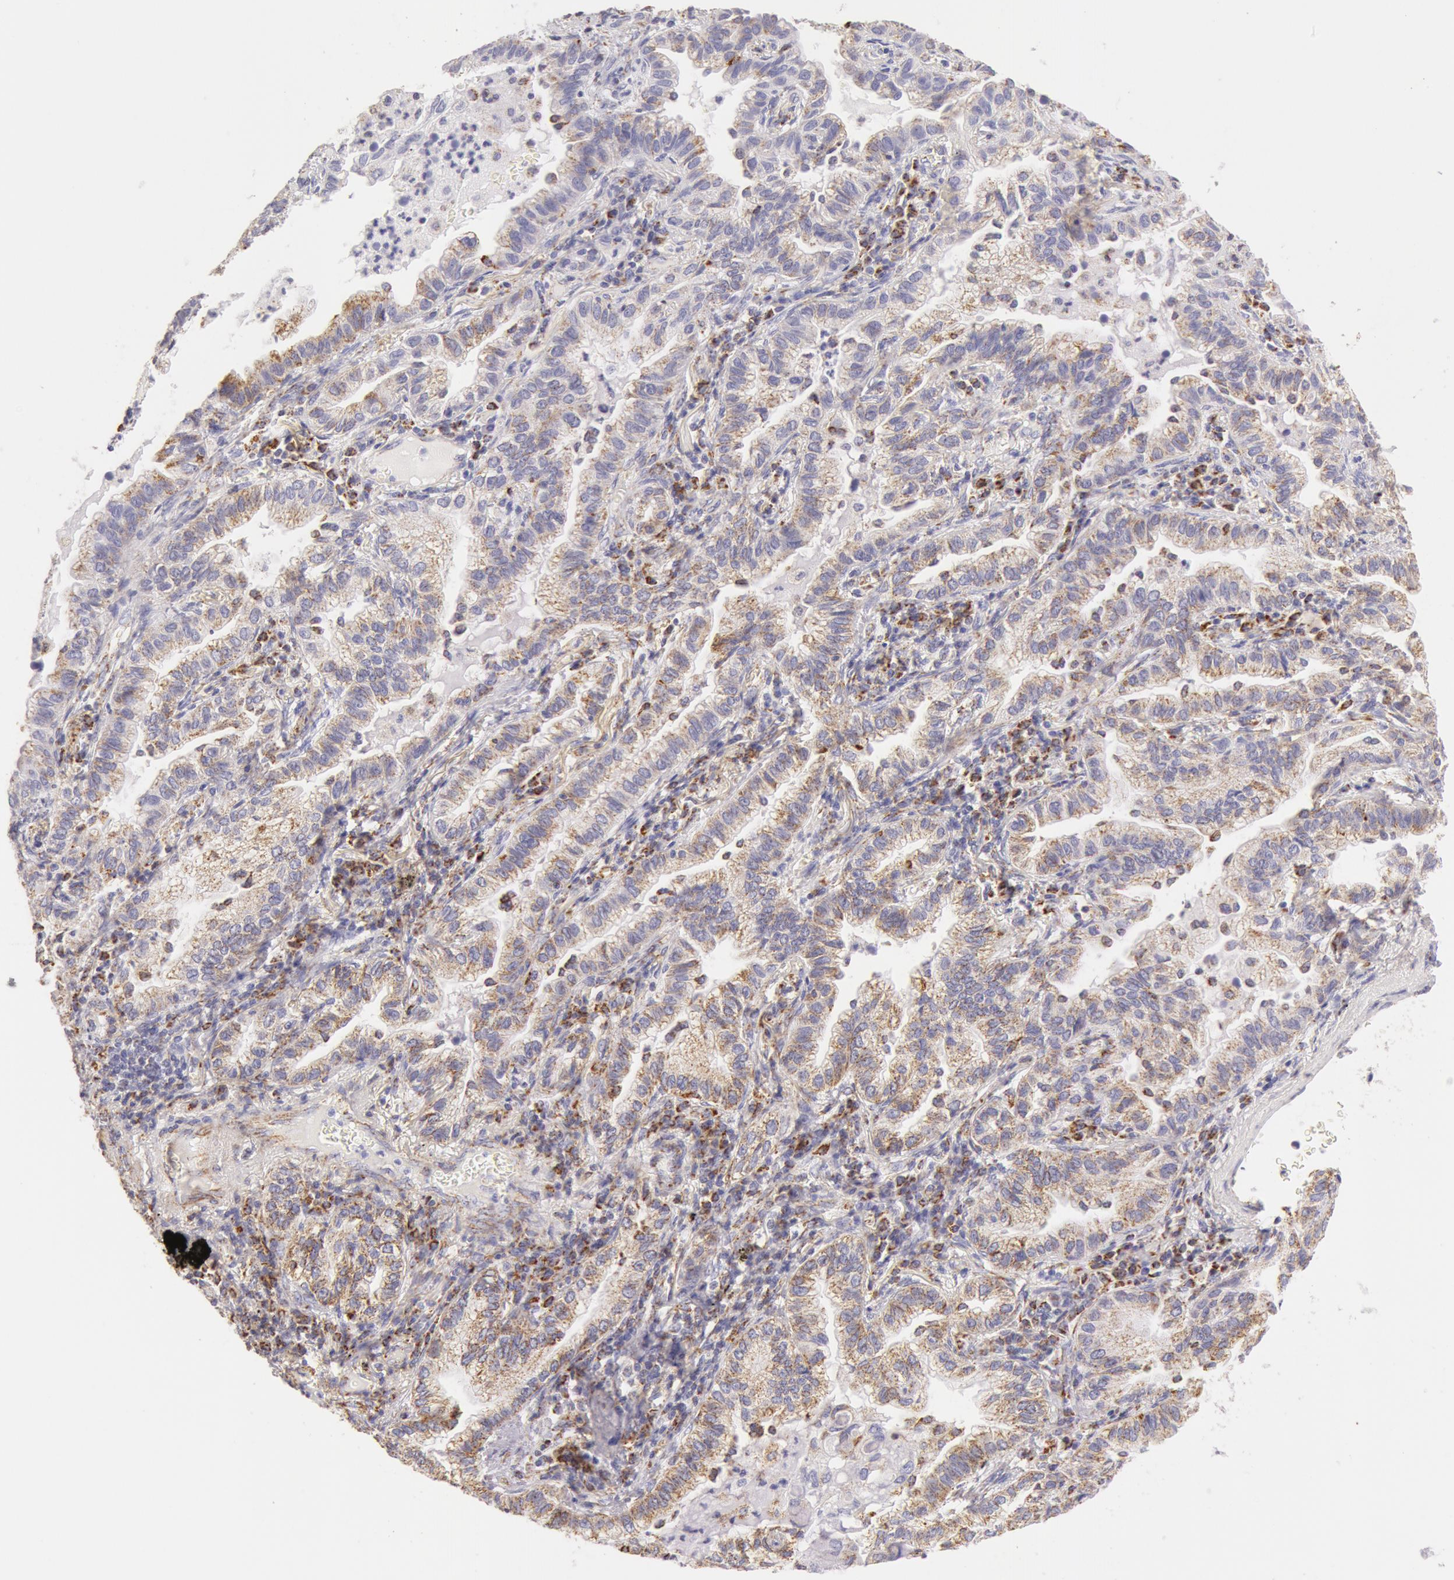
{"staining": {"intensity": "weak", "quantity": "25%-75%", "location": "cytoplasmic/membranous"}, "tissue": "lung cancer", "cell_type": "Tumor cells", "image_type": "cancer", "snomed": [{"axis": "morphology", "description": "Adenocarcinoma, NOS"}, {"axis": "topography", "description": "Lung"}], "caption": "Lung cancer (adenocarcinoma) stained with immunohistochemistry (IHC) exhibits weak cytoplasmic/membranous positivity in about 25%-75% of tumor cells.", "gene": "ATP5F1B", "patient": {"sex": "female", "age": 50}}